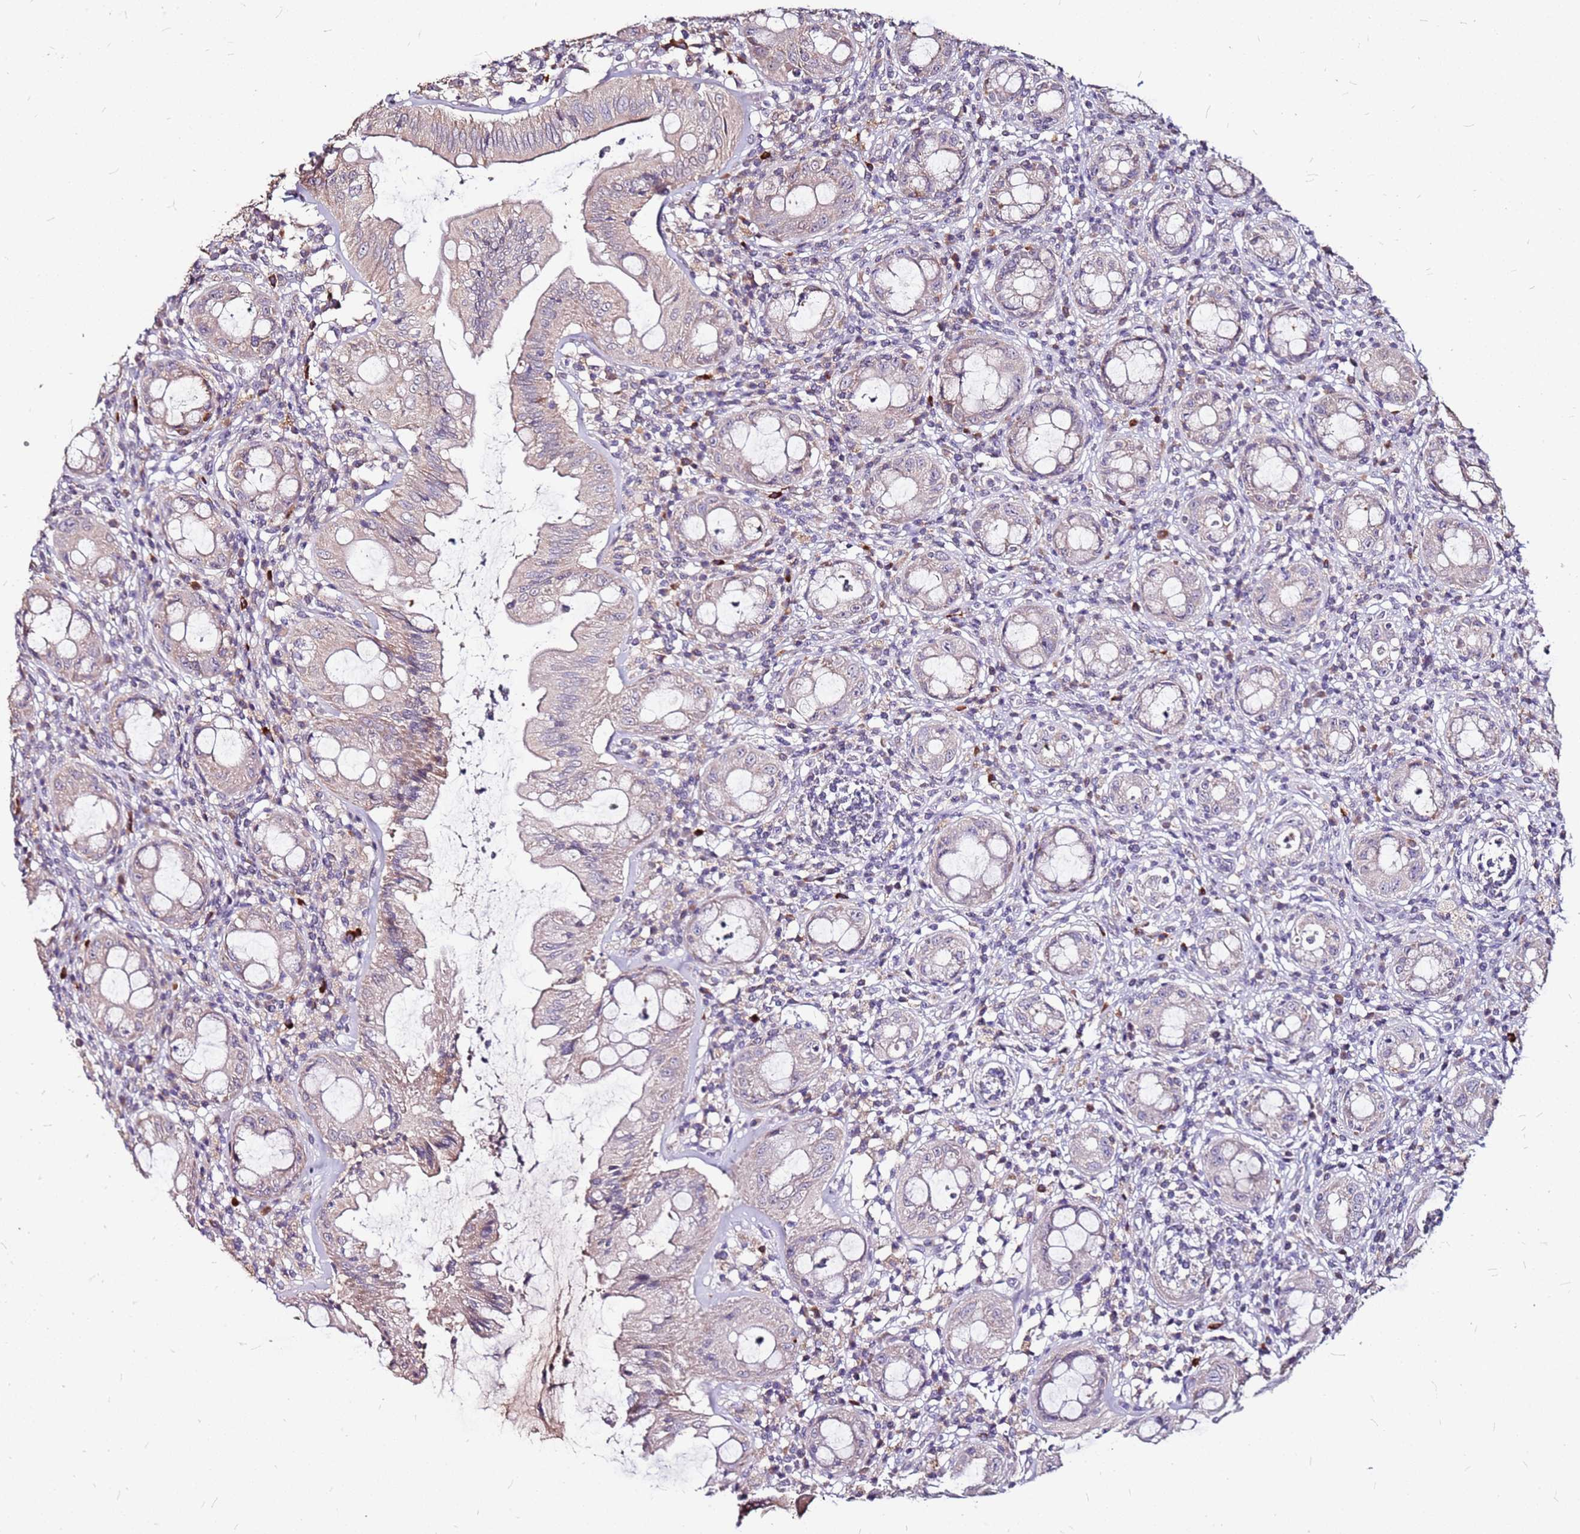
{"staining": {"intensity": "moderate", "quantity": "25%-75%", "location": "cytoplasmic/membranous"}, "tissue": "rectum", "cell_type": "Glandular cells", "image_type": "normal", "snomed": [{"axis": "morphology", "description": "Normal tissue, NOS"}, {"axis": "topography", "description": "Rectum"}], "caption": "Protein staining of normal rectum reveals moderate cytoplasmic/membranous expression in approximately 25%-75% of glandular cells.", "gene": "DCDC2C", "patient": {"sex": "female", "age": 57}}